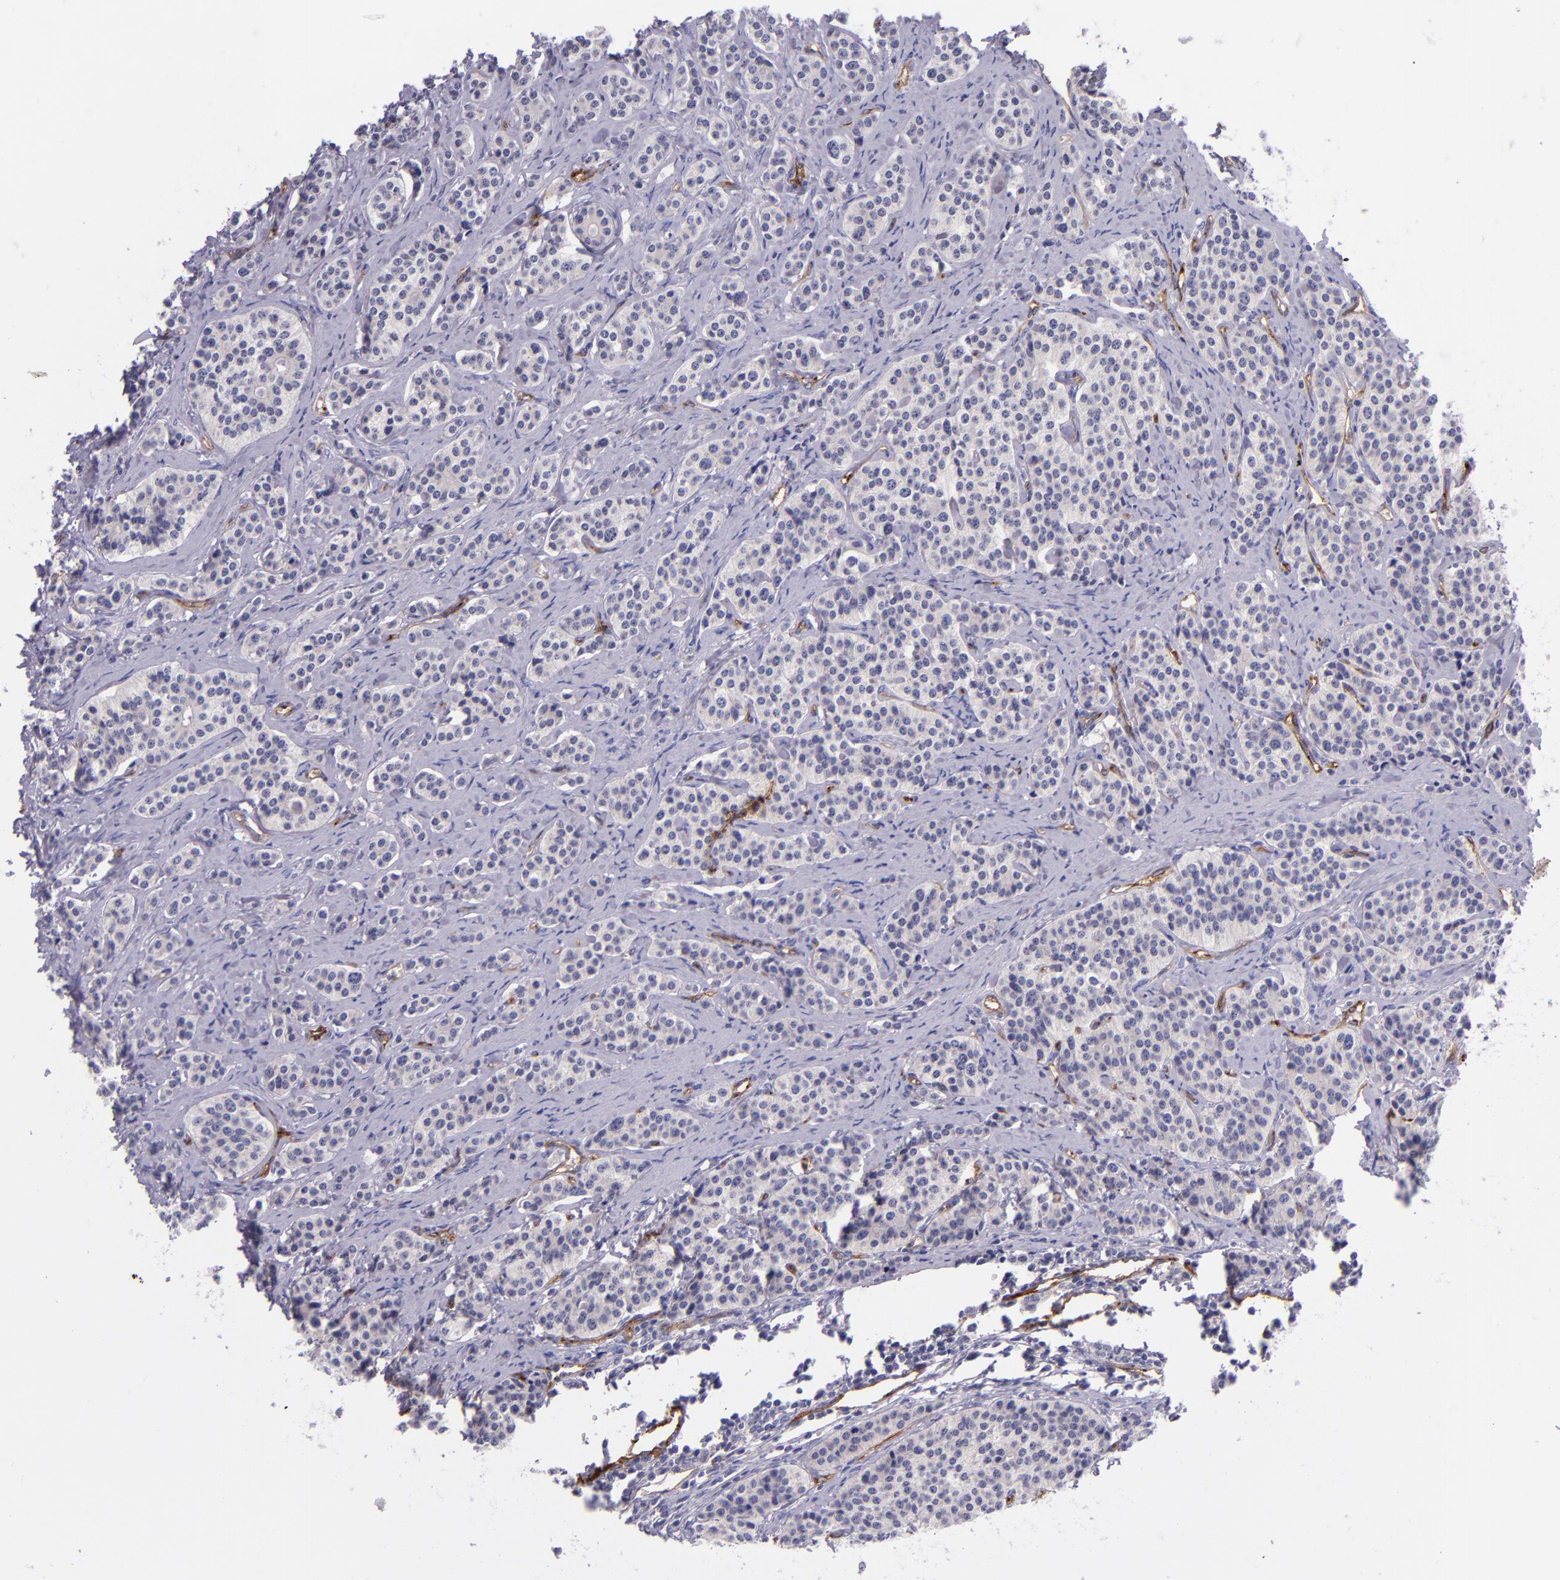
{"staining": {"intensity": "negative", "quantity": "none", "location": "none"}, "tissue": "carcinoid", "cell_type": "Tumor cells", "image_type": "cancer", "snomed": [{"axis": "morphology", "description": "Carcinoid, malignant, NOS"}, {"axis": "topography", "description": "Small intestine"}], "caption": "High magnification brightfield microscopy of carcinoid stained with DAB (brown) and counterstained with hematoxylin (blue): tumor cells show no significant expression.", "gene": "NOS3", "patient": {"sex": "male", "age": 63}}